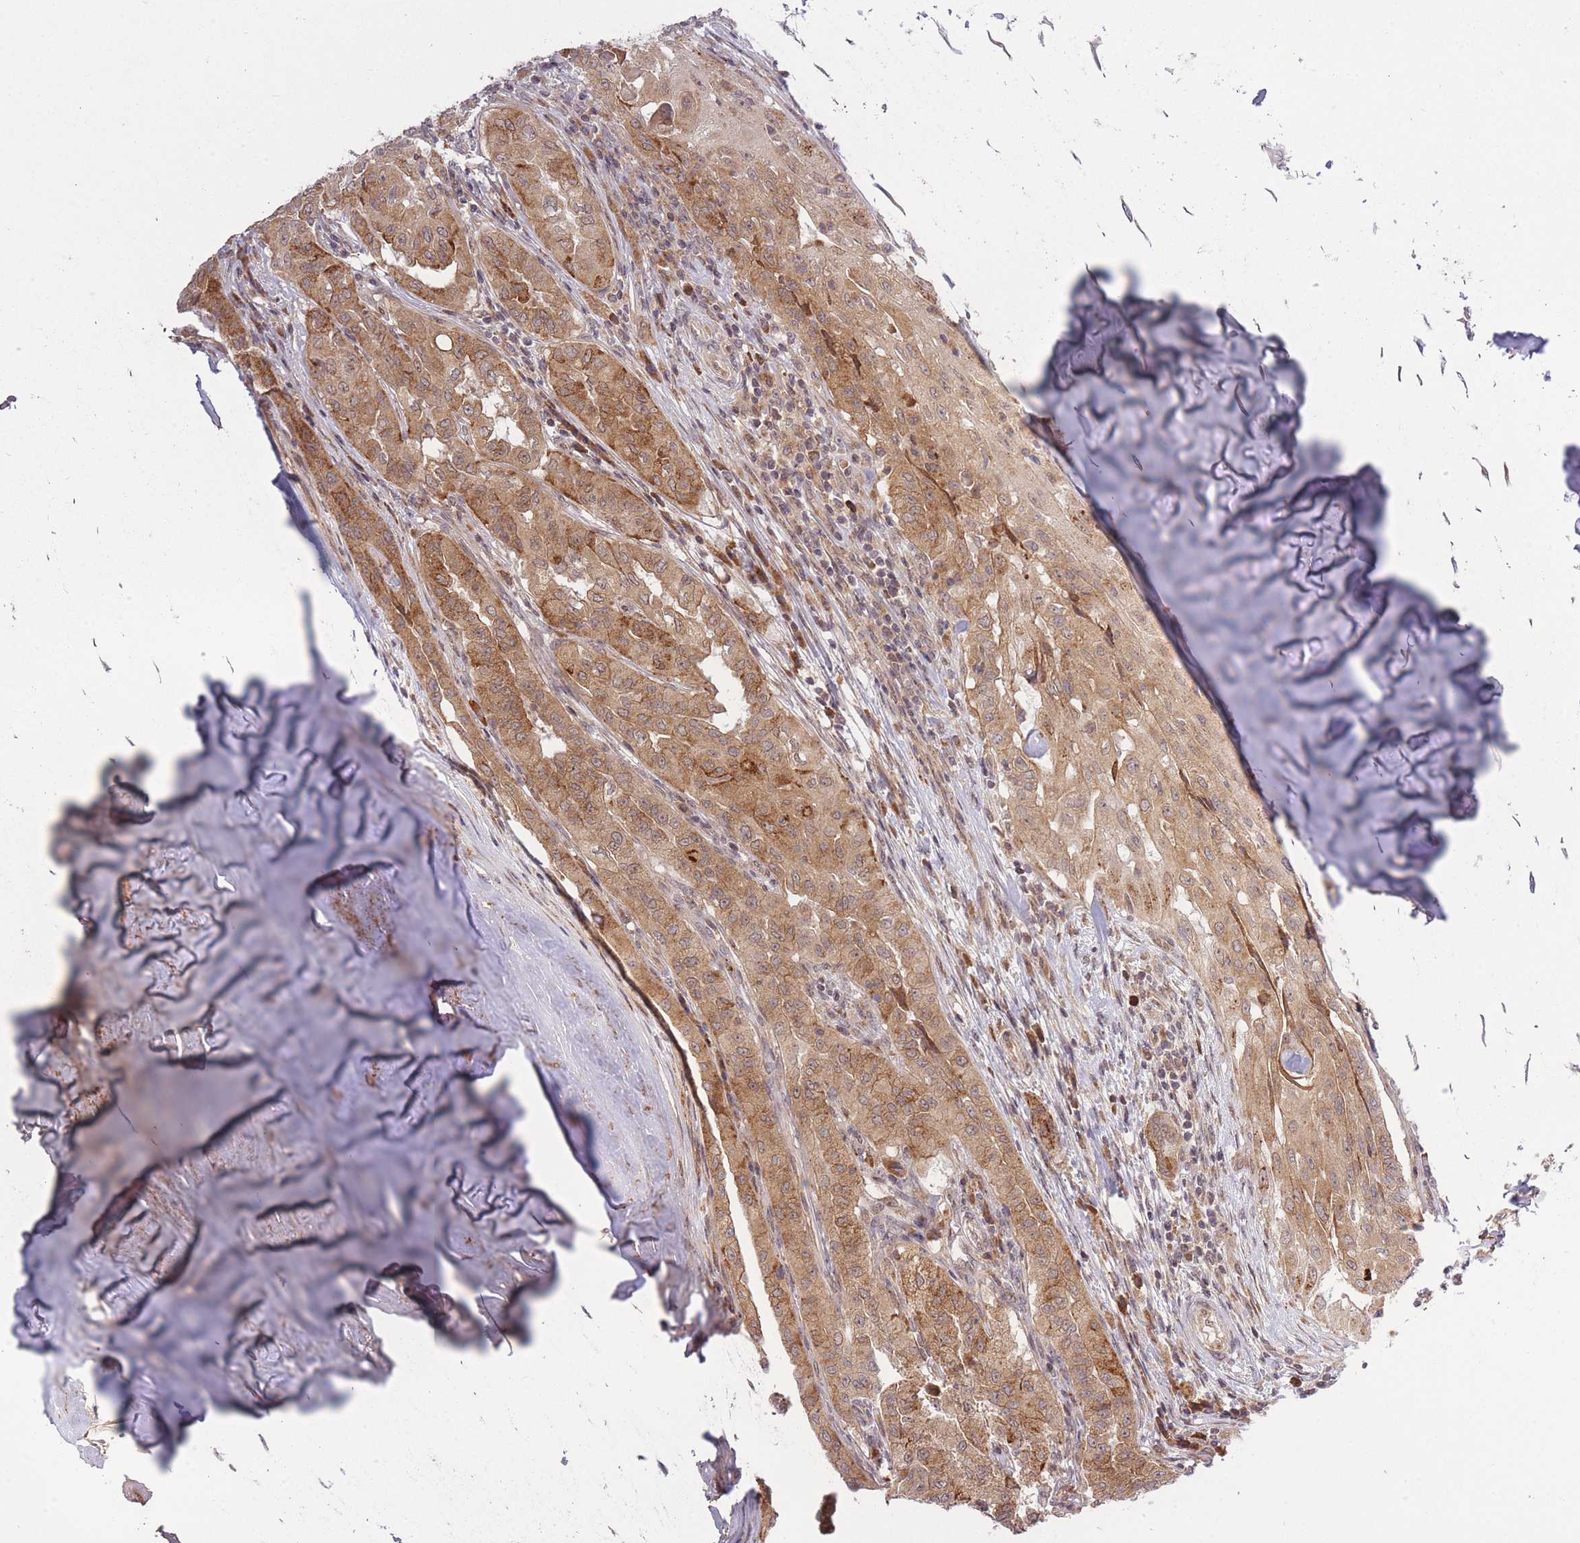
{"staining": {"intensity": "moderate", "quantity": ">75%", "location": "cytoplasmic/membranous"}, "tissue": "thyroid cancer", "cell_type": "Tumor cells", "image_type": "cancer", "snomed": [{"axis": "morphology", "description": "Papillary adenocarcinoma, NOS"}, {"axis": "topography", "description": "Thyroid gland"}], "caption": "There is medium levels of moderate cytoplasmic/membranous positivity in tumor cells of papillary adenocarcinoma (thyroid), as demonstrated by immunohistochemical staining (brown color).", "gene": "ZNF391", "patient": {"sex": "female", "age": 59}}